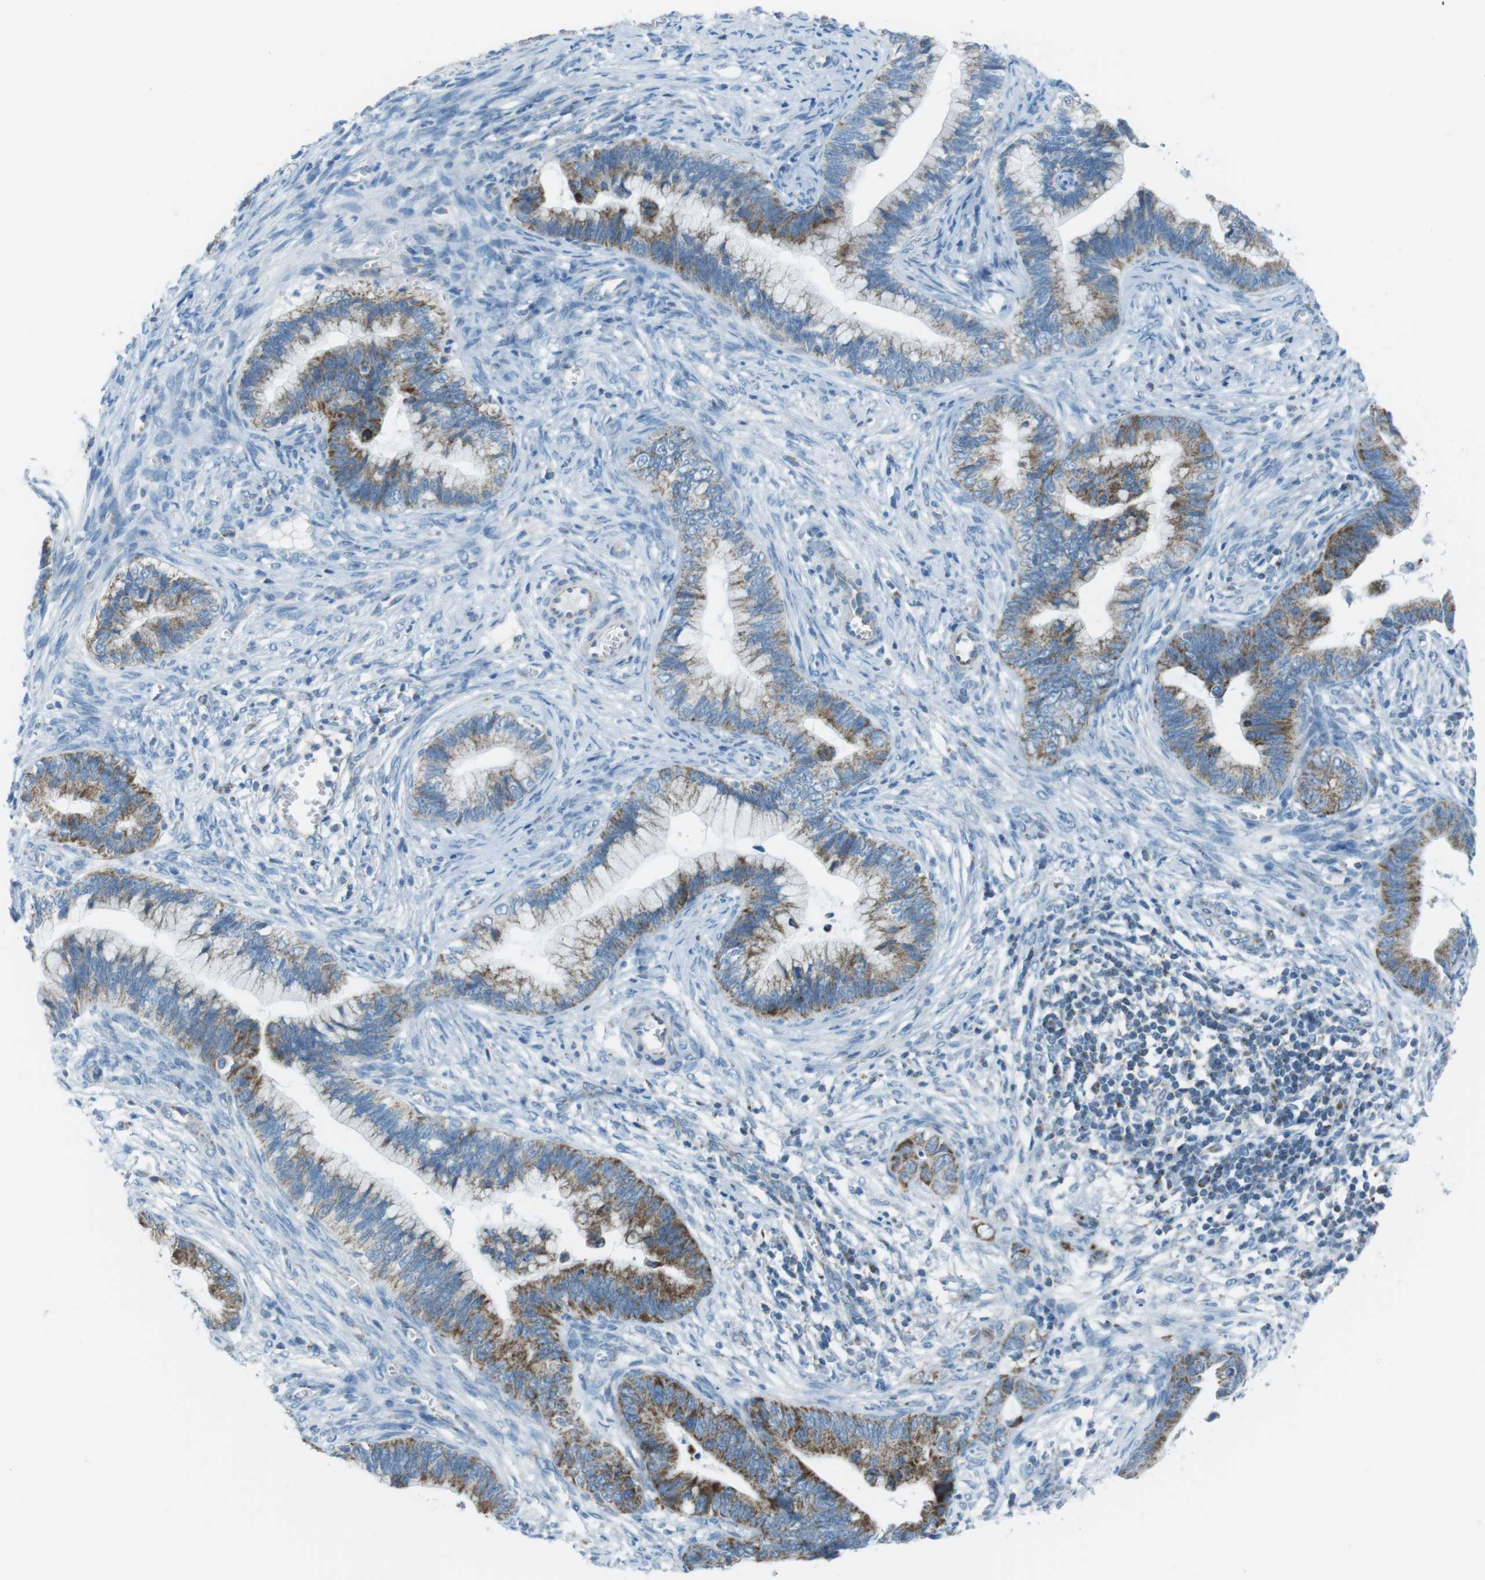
{"staining": {"intensity": "moderate", "quantity": ">75%", "location": "cytoplasmic/membranous"}, "tissue": "cervical cancer", "cell_type": "Tumor cells", "image_type": "cancer", "snomed": [{"axis": "morphology", "description": "Adenocarcinoma, NOS"}, {"axis": "topography", "description": "Cervix"}], "caption": "Protein staining of cervical cancer (adenocarcinoma) tissue demonstrates moderate cytoplasmic/membranous expression in approximately >75% of tumor cells.", "gene": "DNAJA3", "patient": {"sex": "female", "age": 44}}